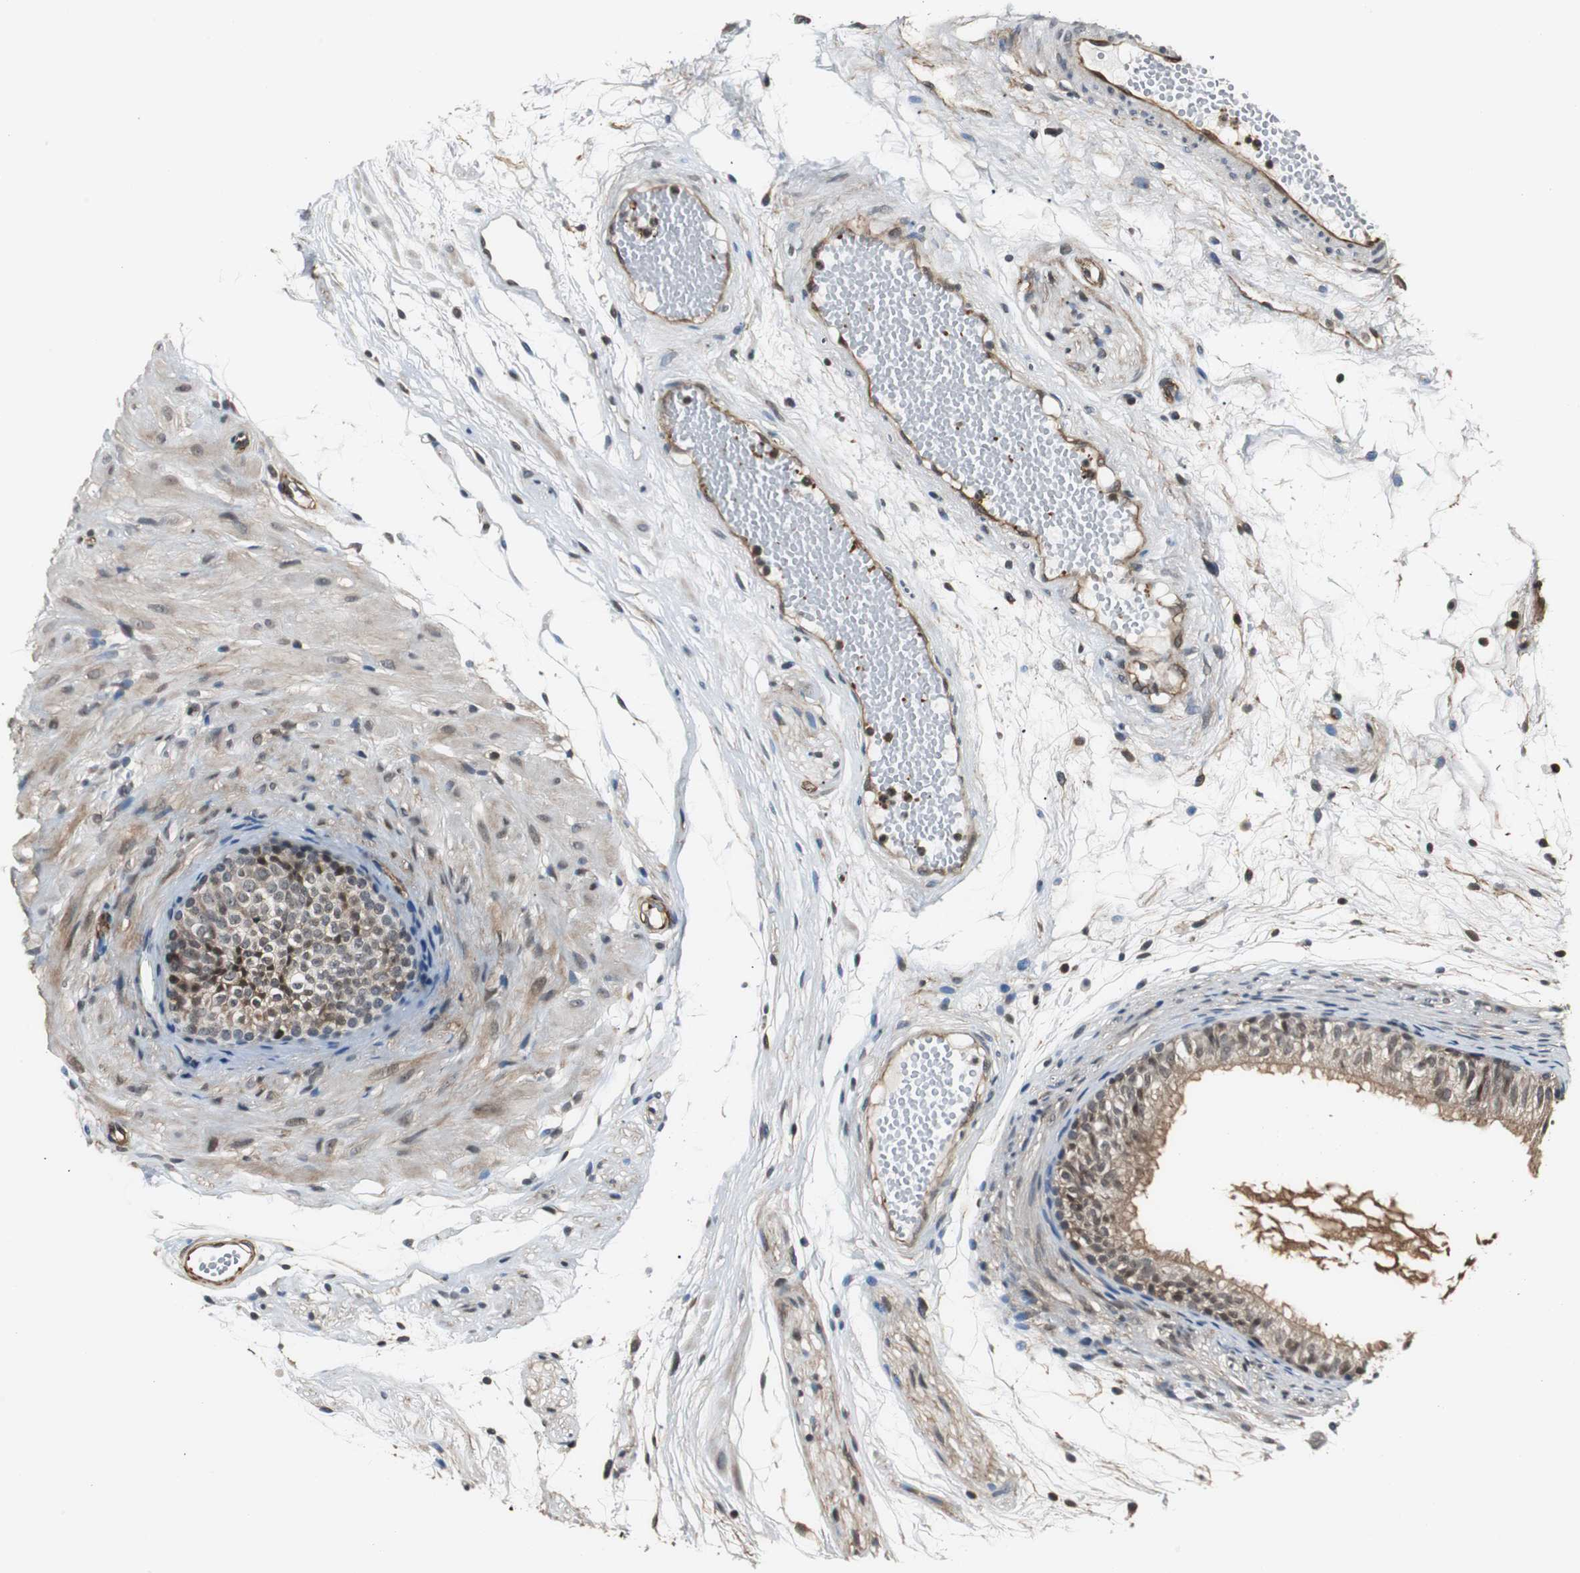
{"staining": {"intensity": "strong", "quantity": ">75%", "location": "cytoplasmic/membranous"}, "tissue": "epididymis", "cell_type": "Glandular cells", "image_type": "normal", "snomed": [{"axis": "morphology", "description": "Normal tissue, NOS"}, {"axis": "morphology", "description": "Atrophy, NOS"}, {"axis": "topography", "description": "Testis"}, {"axis": "topography", "description": "Epididymis"}], "caption": "A brown stain shows strong cytoplasmic/membranous staining of a protein in glandular cells of normal human epididymis. Using DAB (brown) and hematoxylin (blue) stains, captured at high magnification using brightfield microscopy.", "gene": "PTPN11", "patient": {"sex": "male", "age": 18}}